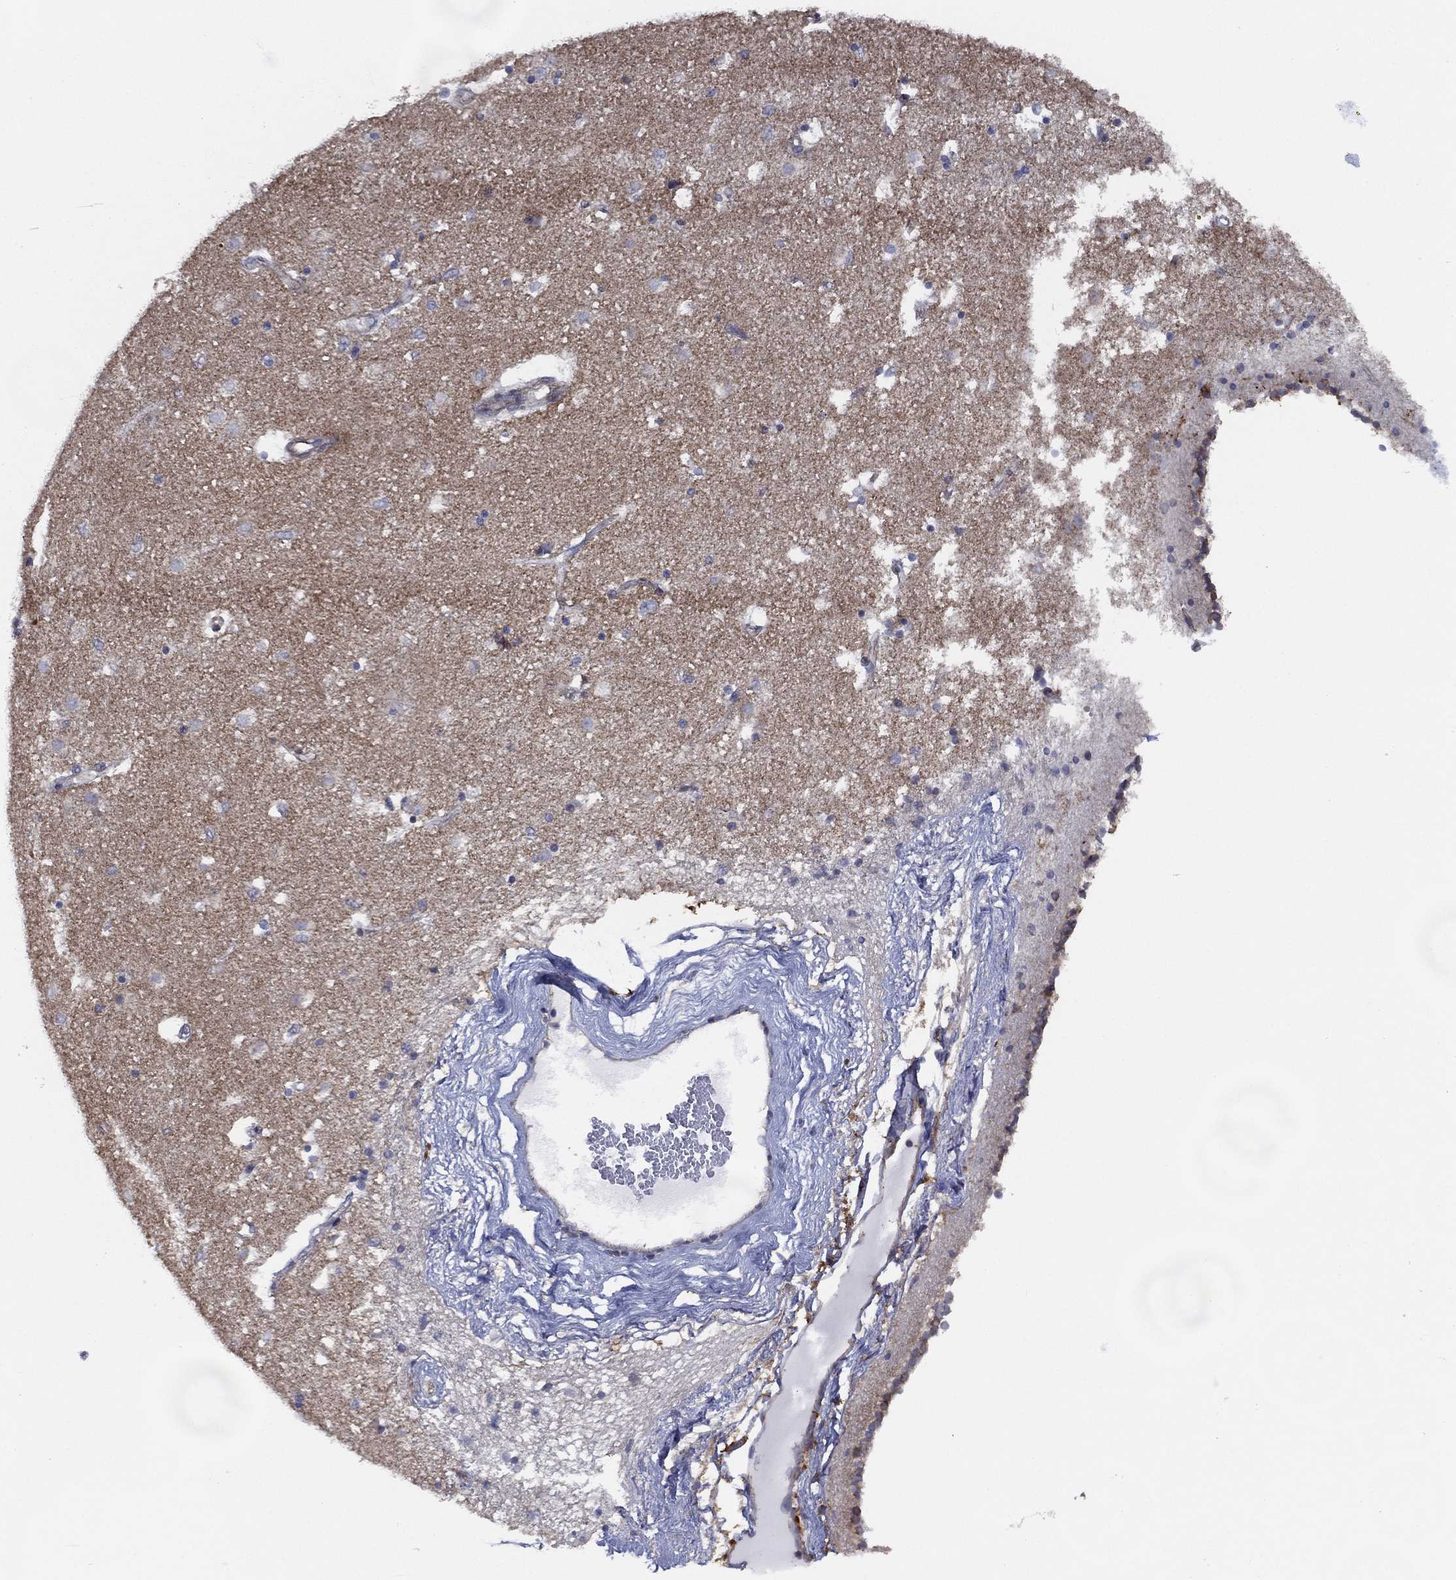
{"staining": {"intensity": "negative", "quantity": "none", "location": "none"}, "tissue": "caudate", "cell_type": "Glial cells", "image_type": "normal", "snomed": [{"axis": "morphology", "description": "Normal tissue, NOS"}, {"axis": "topography", "description": "Lateral ventricle wall"}], "caption": "A high-resolution image shows immunohistochemistry (IHC) staining of benign caudate, which exhibits no significant staining in glial cells.", "gene": "ZNF223", "patient": {"sex": "female", "age": 71}}